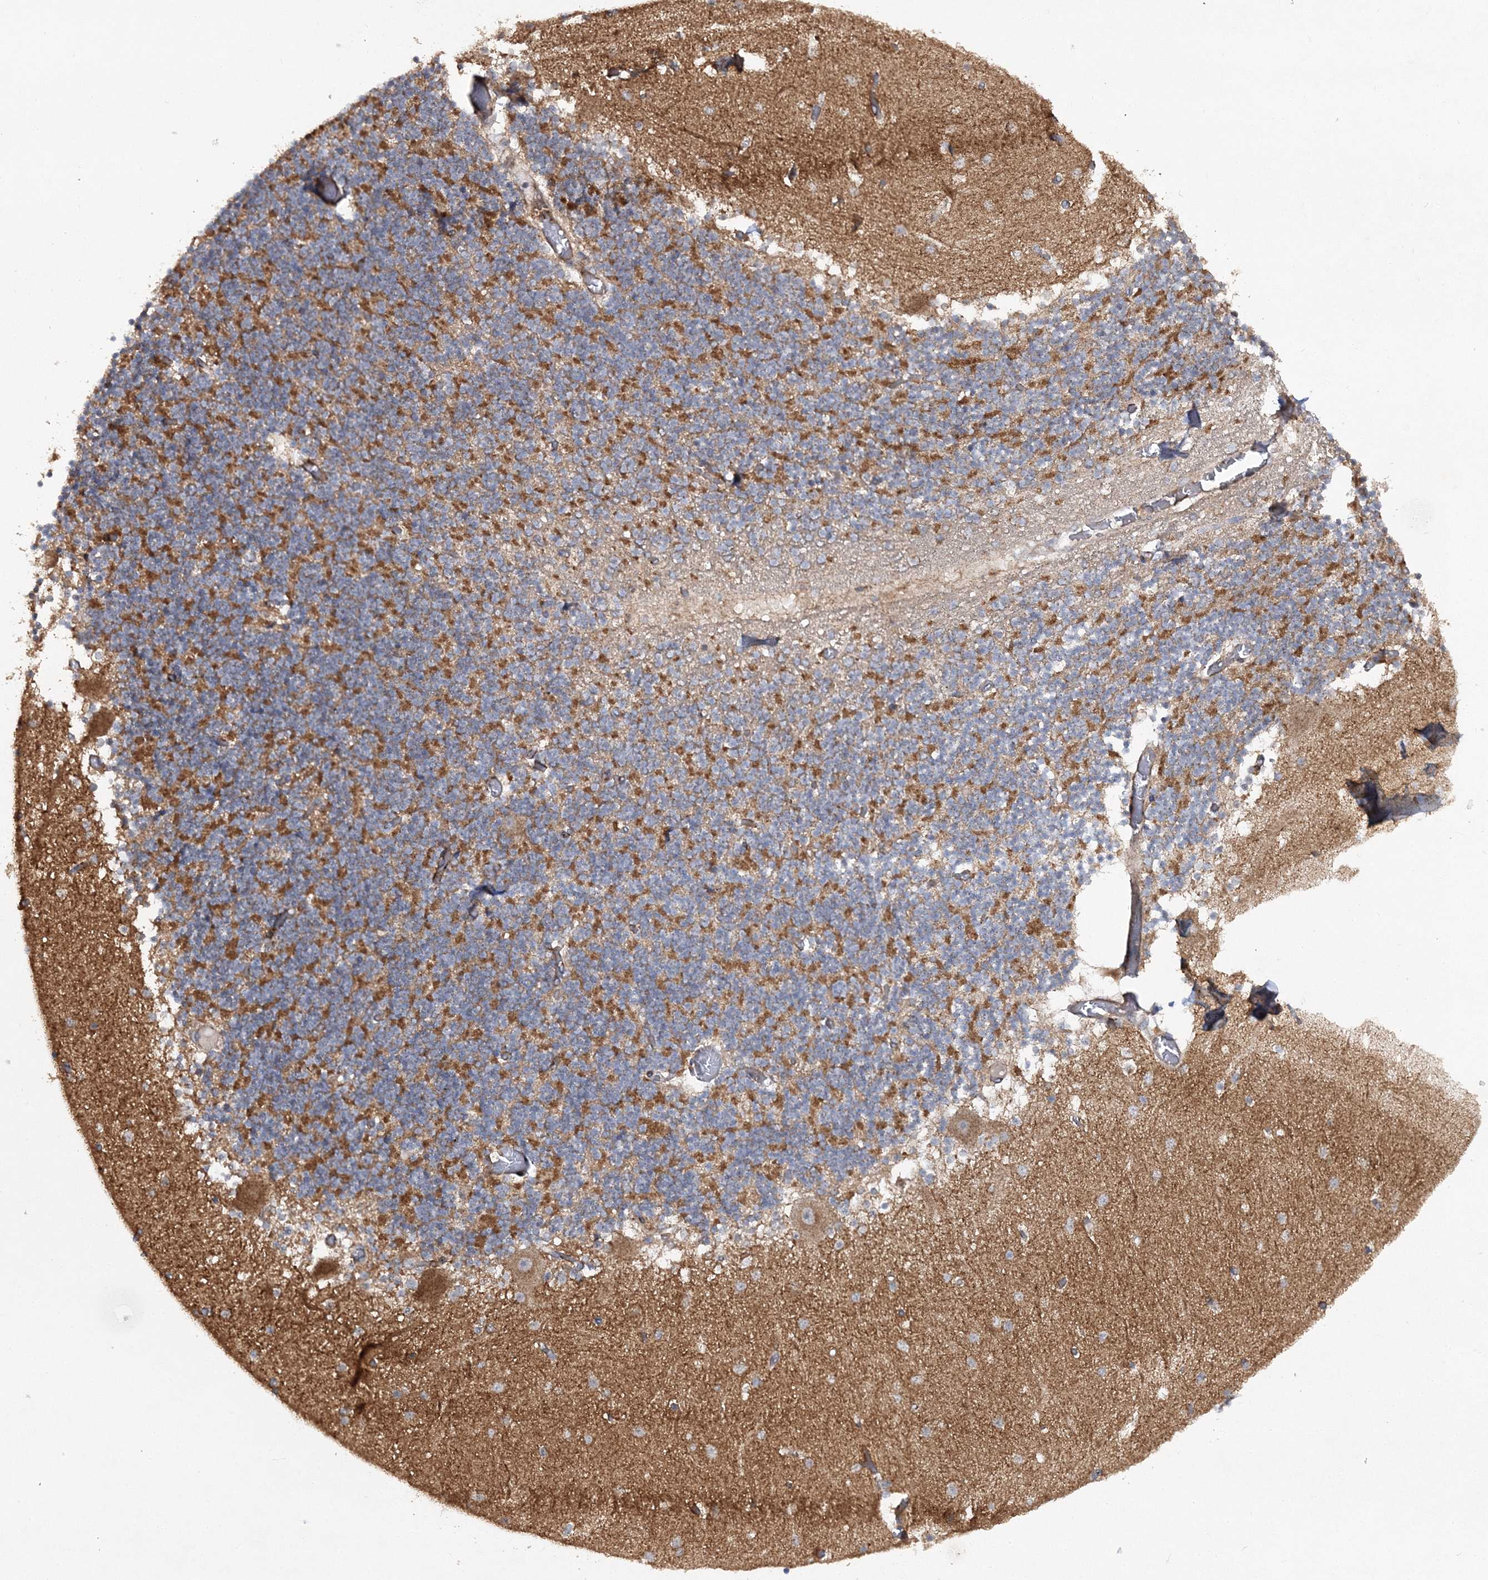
{"staining": {"intensity": "strong", "quantity": "25%-75%", "location": "cytoplasmic/membranous"}, "tissue": "cerebellum", "cell_type": "Cells in granular layer", "image_type": "normal", "snomed": [{"axis": "morphology", "description": "Normal tissue, NOS"}, {"axis": "topography", "description": "Cerebellum"}], "caption": "A high-resolution photomicrograph shows immunohistochemistry (IHC) staining of benign cerebellum, which exhibits strong cytoplasmic/membranous expression in approximately 25%-75% of cells in granular layer. (DAB IHC, brown staining for protein, blue staining for nuclei).", "gene": "DNAJC13", "patient": {"sex": "female", "age": 28}}